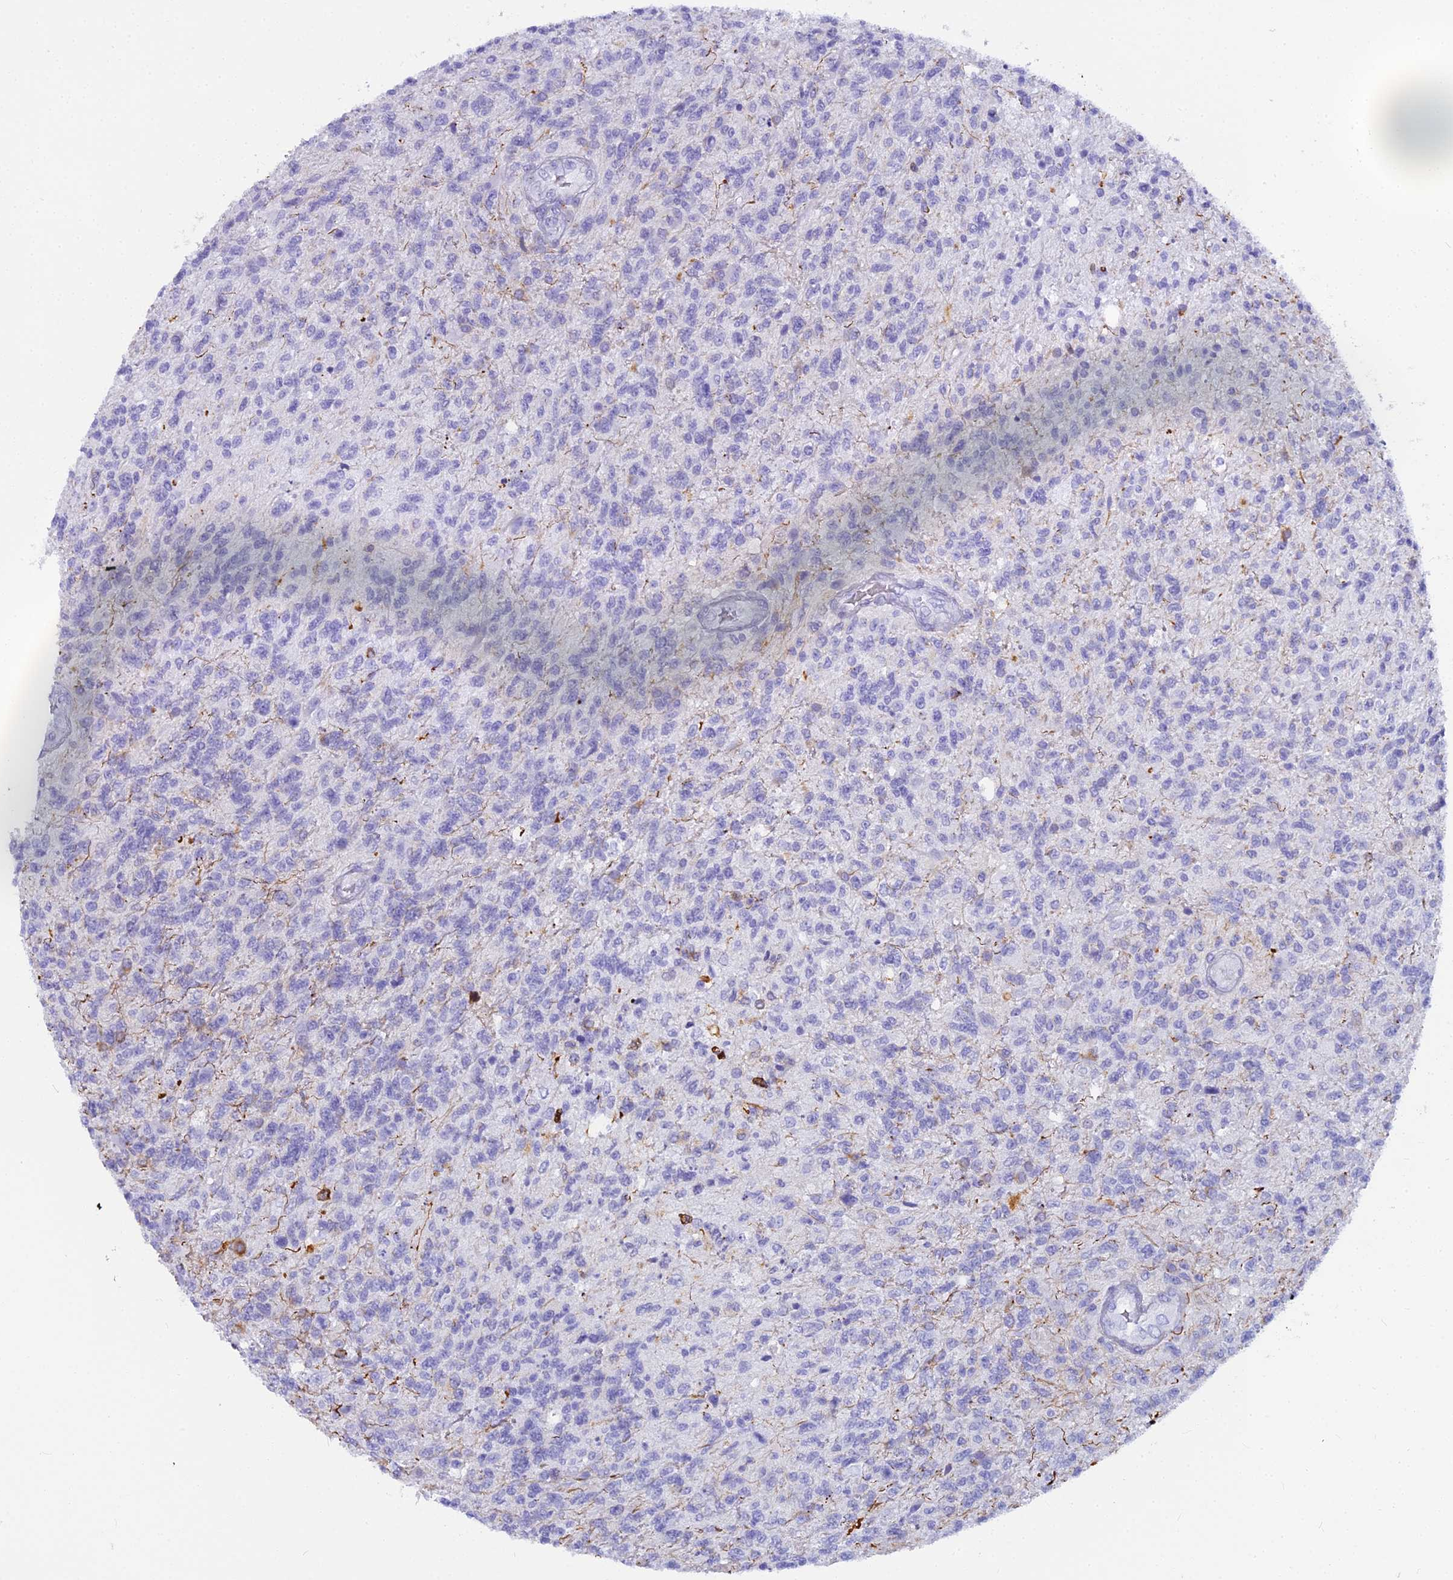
{"staining": {"intensity": "negative", "quantity": "none", "location": "none"}, "tissue": "glioma", "cell_type": "Tumor cells", "image_type": "cancer", "snomed": [{"axis": "morphology", "description": "Glioma, malignant, High grade"}, {"axis": "topography", "description": "Brain"}], "caption": "DAB (3,3'-diaminobenzidine) immunohistochemical staining of glioma shows no significant expression in tumor cells.", "gene": "EVI2A", "patient": {"sex": "male", "age": 56}}